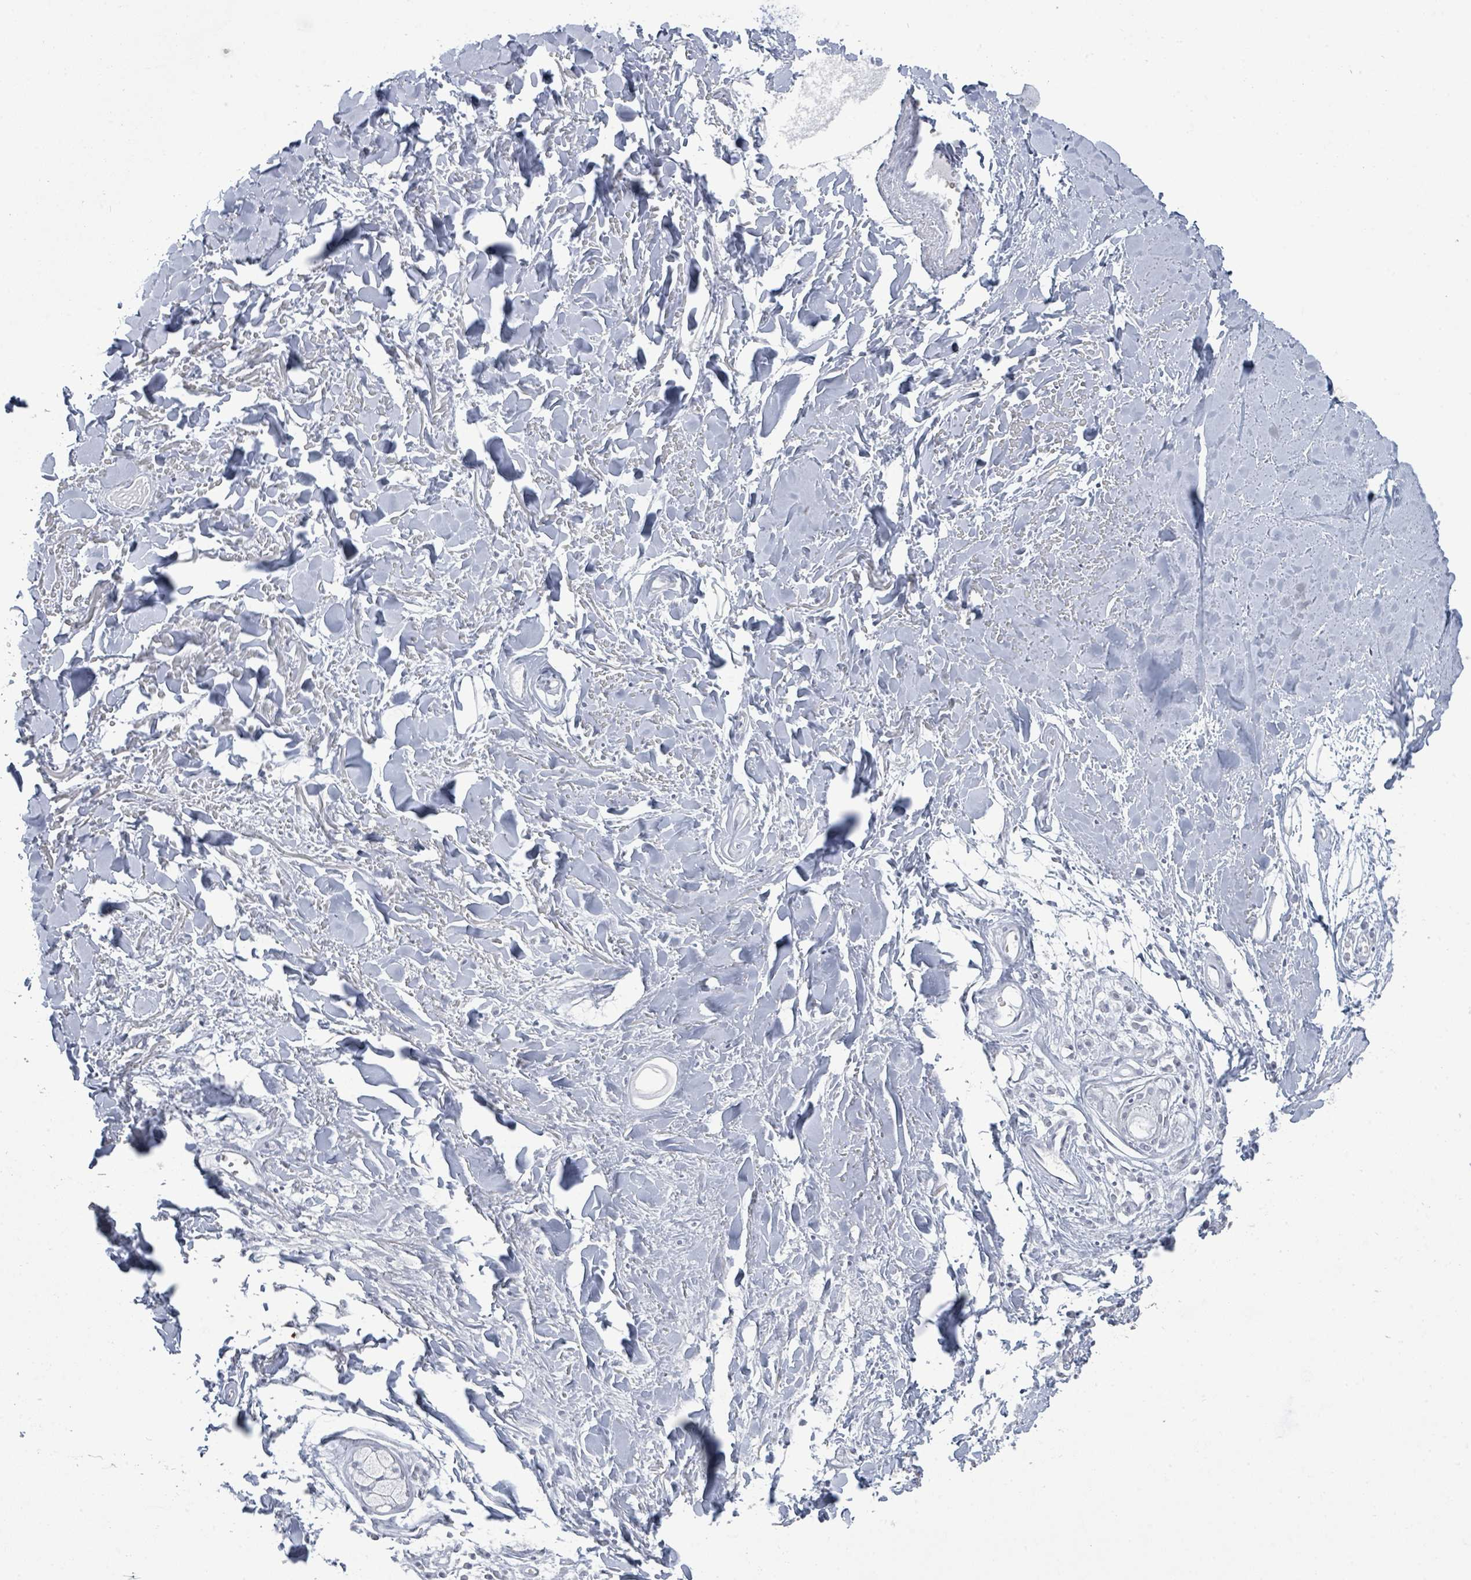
{"staining": {"intensity": "negative", "quantity": "none", "location": "none"}, "tissue": "adipose tissue", "cell_type": "Adipocytes", "image_type": "normal", "snomed": [{"axis": "morphology", "description": "Normal tissue, NOS"}, {"axis": "topography", "description": "Cartilage tissue"}], "caption": "Histopathology image shows no protein staining in adipocytes of benign adipose tissue.", "gene": "CT45A10", "patient": {"sex": "male", "age": 57}}